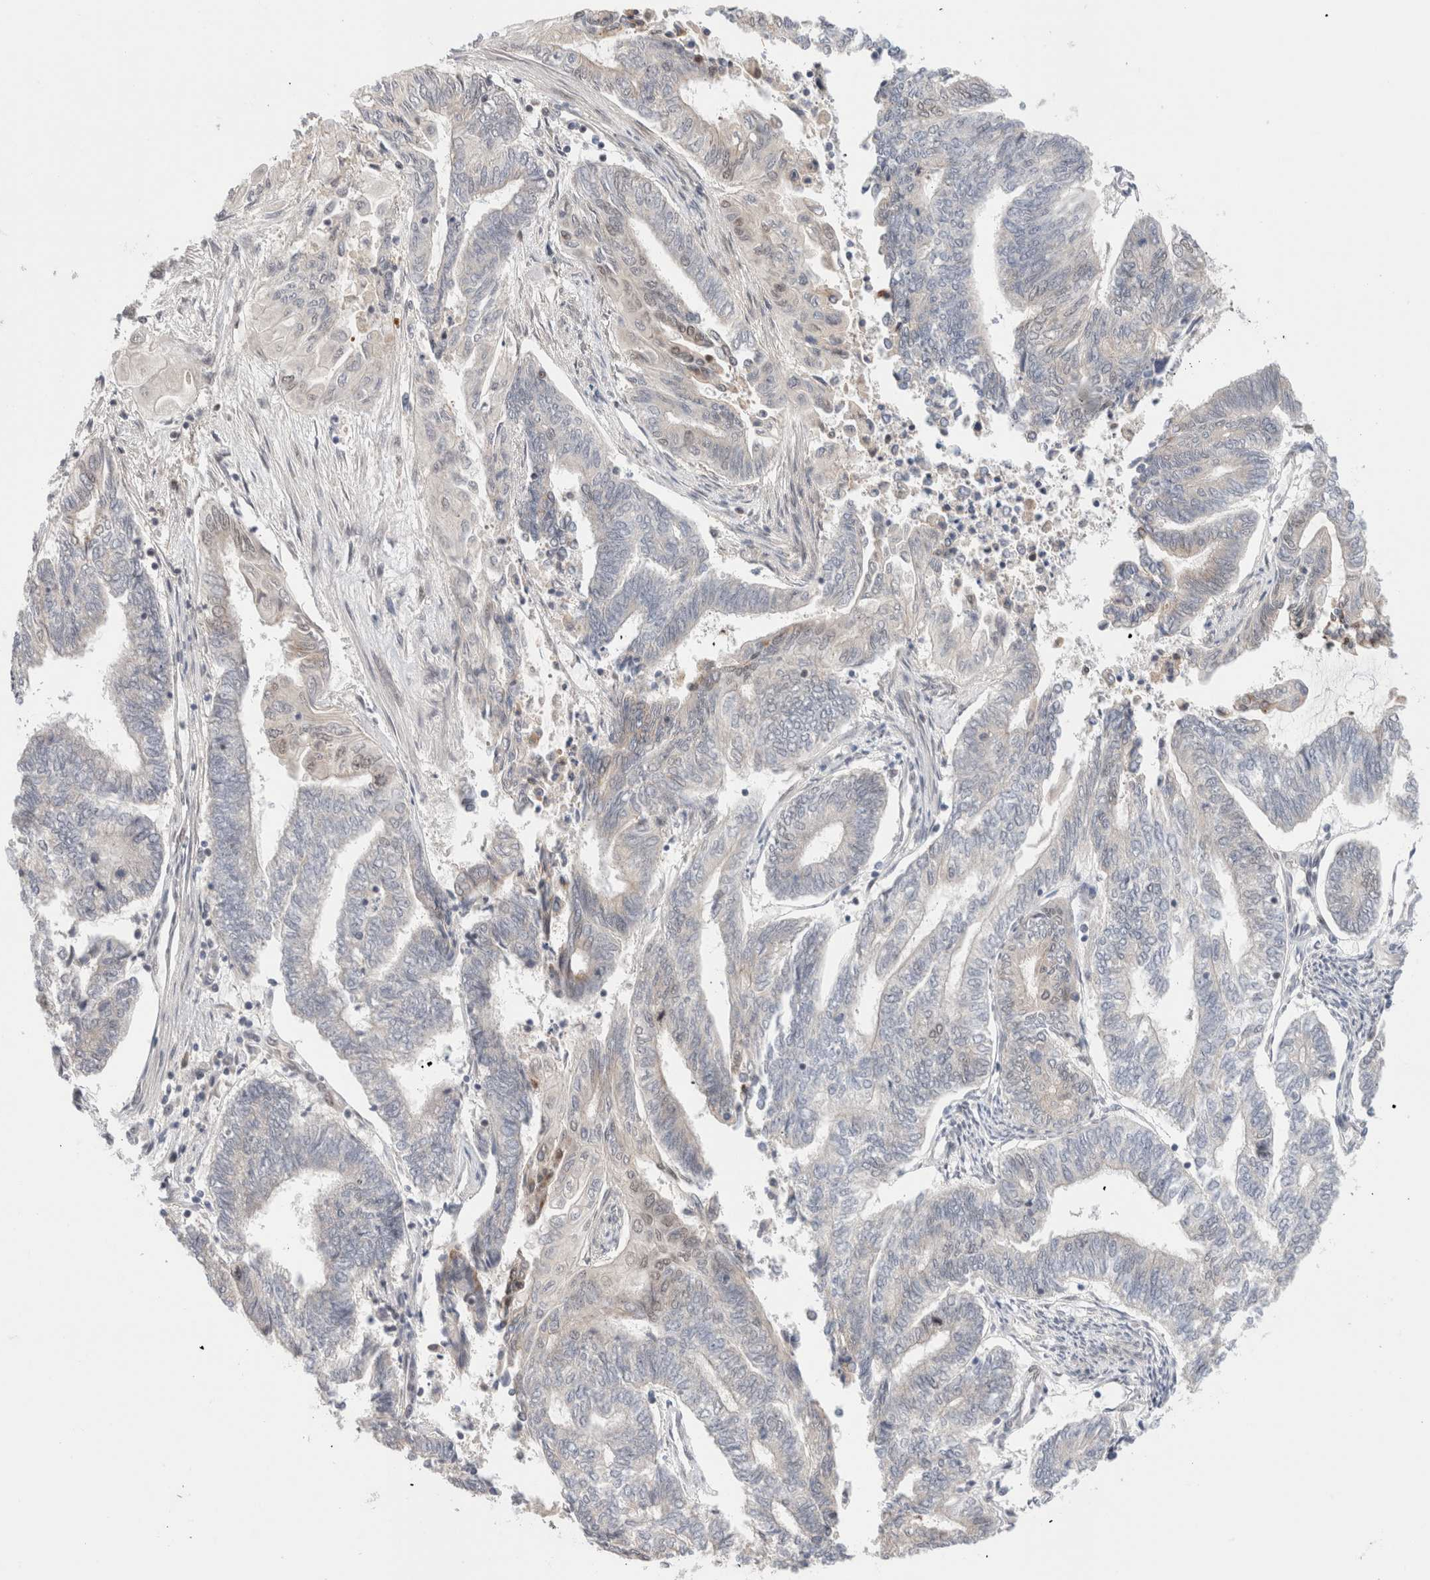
{"staining": {"intensity": "negative", "quantity": "none", "location": "none"}, "tissue": "endometrial cancer", "cell_type": "Tumor cells", "image_type": "cancer", "snomed": [{"axis": "morphology", "description": "Adenocarcinoma, NOS"}, {"axis": "topography", "description": "Uterus"}, {"axis": "topography", "description": "Endometrium"}], "caption": "Tumor cells show no significant protein staining in endometrial cancer. The staining was performed using DAB (3,3'-diaminobenzidine) to visualize the protein expression in brown, while the nuclei were stained in blue with hematoxylin (Magnification: 20x).", "gene": "GATAD2A", "patient": {"sex": "female", "age": 70}}